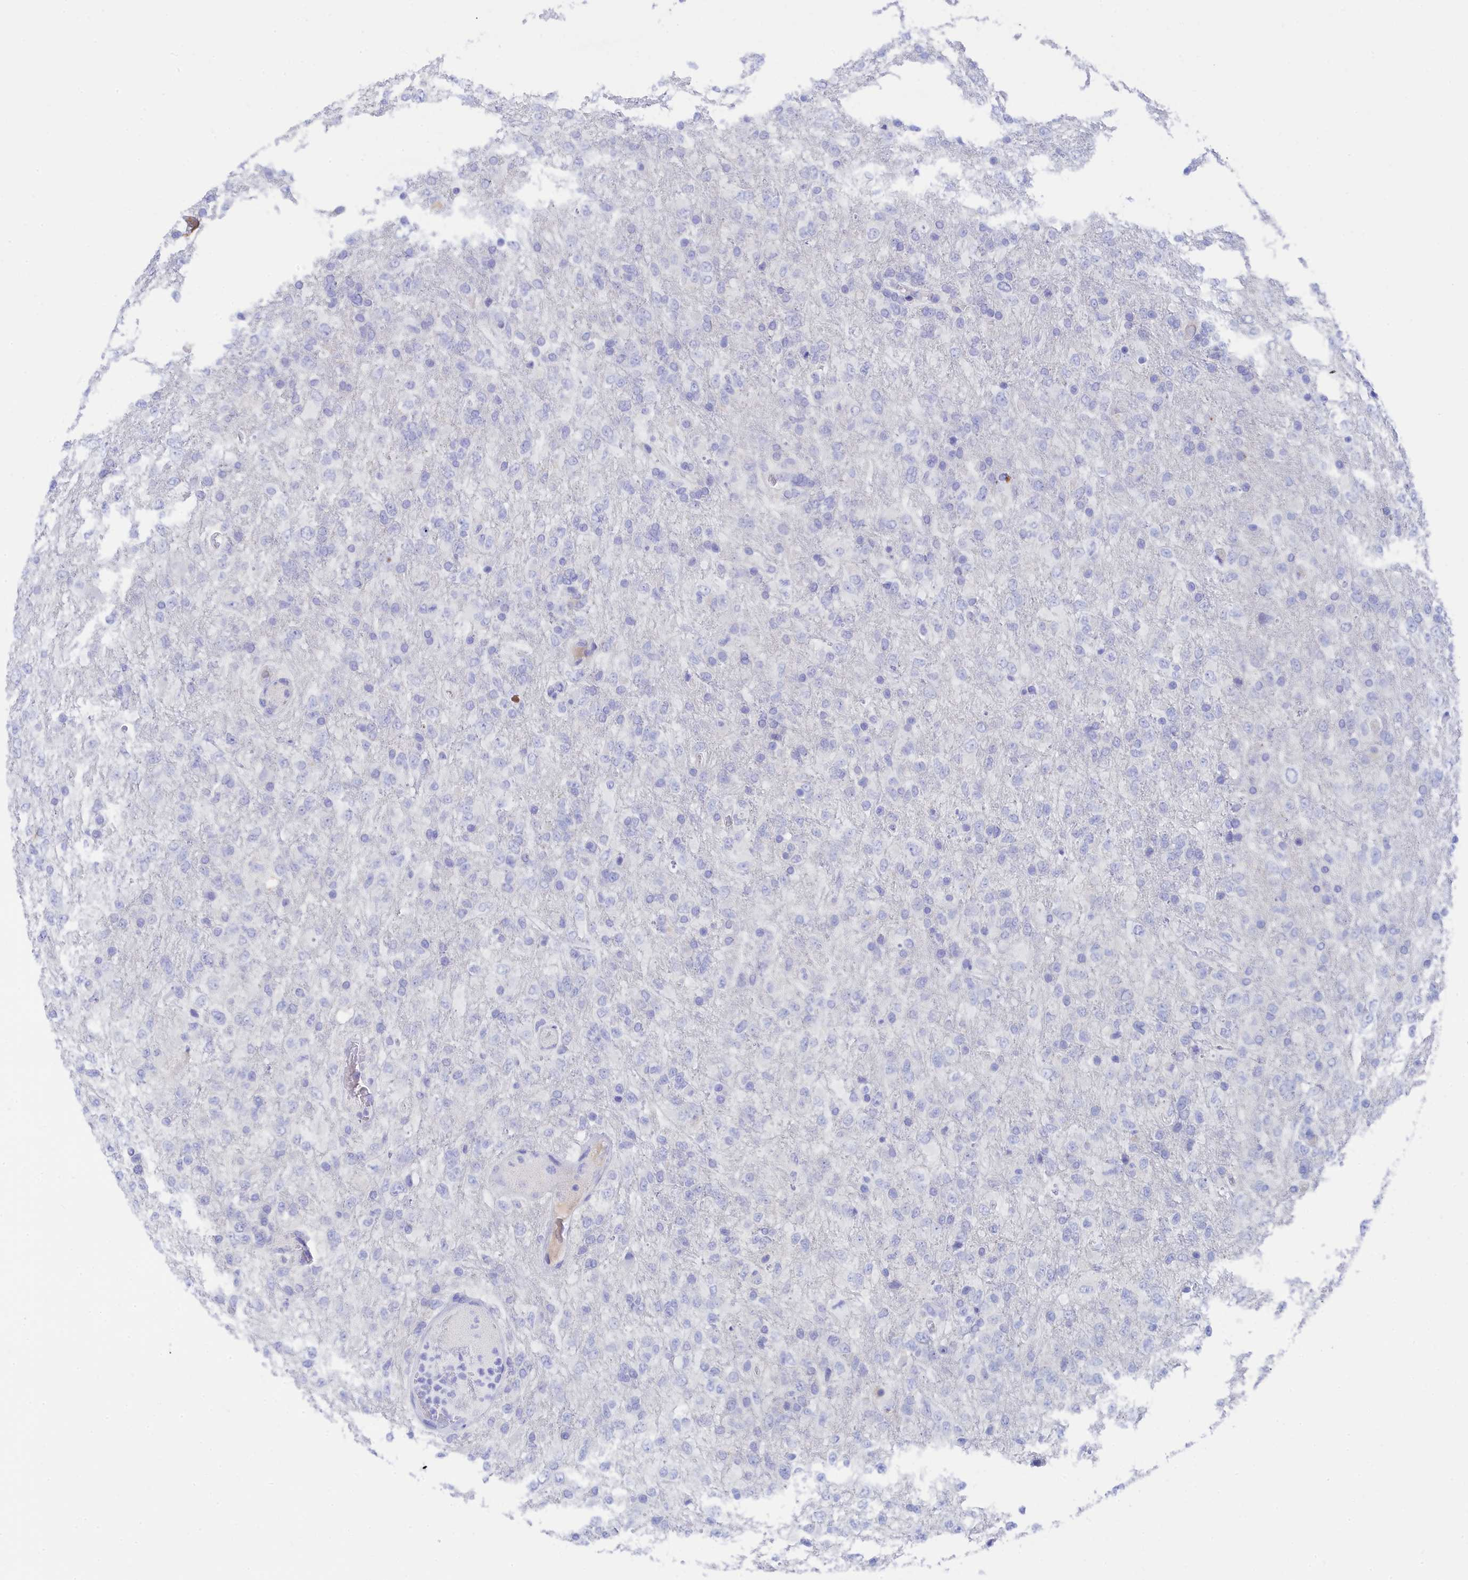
{"staining": {"intensity": "negative", "quantity": "none", "location": "none"}, "tissue": "glioma", "cell_type": "Tumor cells", "image_type": "cancer", "snomed": [{"axis": "morphology", "description": "Glioma, malignant, High grade"}, {"axis": "topography", "description": "Brain"}], "caption": "IHC of human malignant glioma (high-grade) displays no expression in tumor cells. (Stains: DAB immunohistochemistry with hematoxylin counter stain, Microscopy: brightfield microscopy at high magnification).", "gene": "TRIM10", "patient": {"sex": "female", "age": 74}}